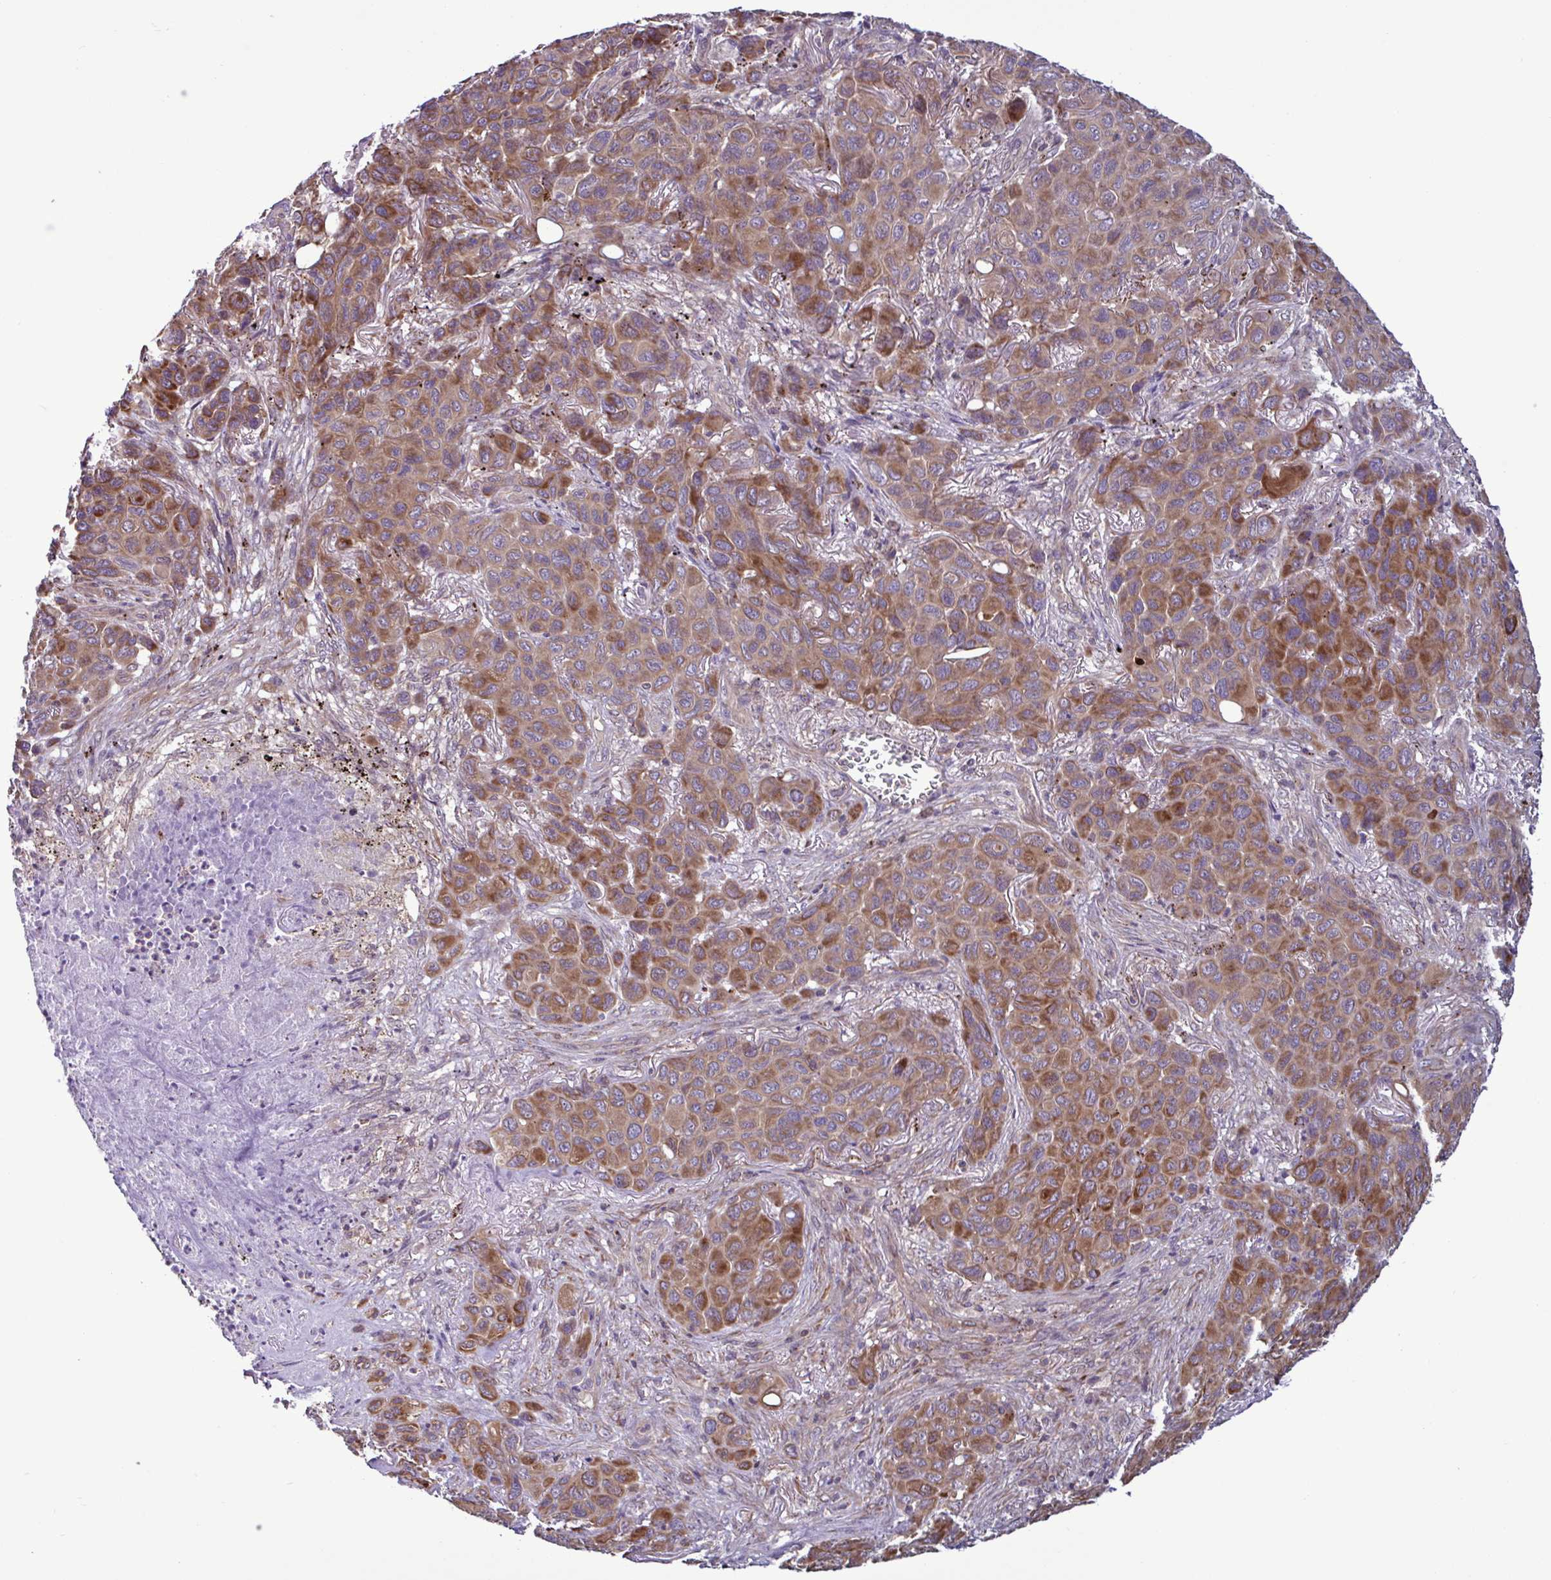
{"staining": {"intensity": "moderate", "quantity": ">75%", "location": "cytoplasmic/membranous"}, "tissue": "melanoma", "cell_type": "Tumor cells", "image_type": "cancer", "snomed": [{"axis": "morphology", "description": "Malignant melanoma, Metastatic site"}, {"axis": "topography", "description": "Lung"}], "caption": "A brown stain shows moderate cytoplasmic/membranous expression of a protein in human melanoma tumor cells. (Brightfield microscopy of DAB IHC at high magnification).", "gene": "GLTP", "patient": {"sex": "male", "age": 48}}